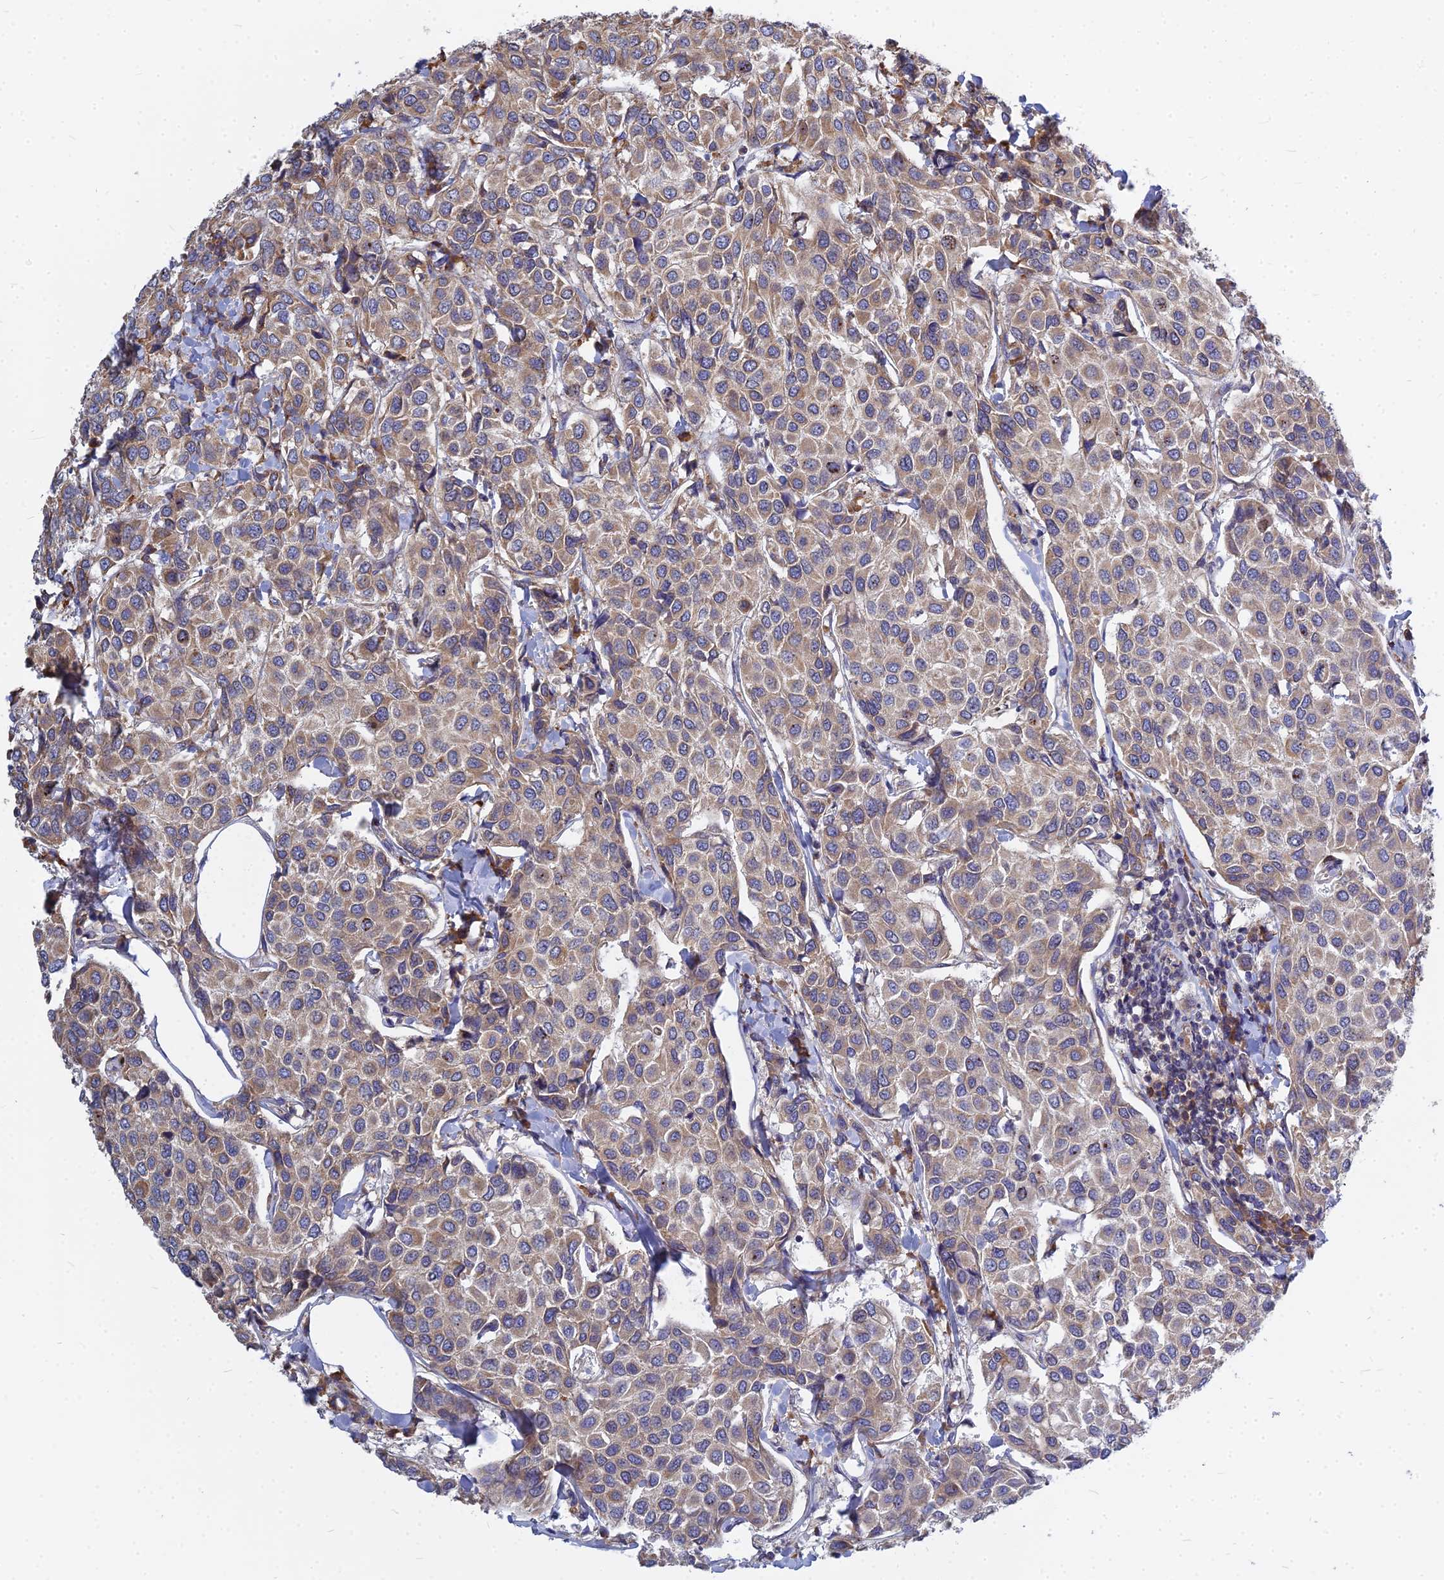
{"staining": {"intensity": "weak", "quantity": "25%-75%", "location": "cytoplasmic/membranous"}, "tissue": "breast cancer", "cell_type": "Tumor cells", "image_type": "cancer", "snomed": [{"axis": "morphology", "description": "Duct carcinoma"}, {"axis": "topography", "description": "Breast"}], "caption": "This image displays immunohistochemistry staining of infiltrating ductal carcinoma (breast), with low weak cytoplasmic/membranous expression in approximately 25%-75% of tumor cells.", "gene": "KIAA1143", "patient": {"sex": "female", "age": 55}}